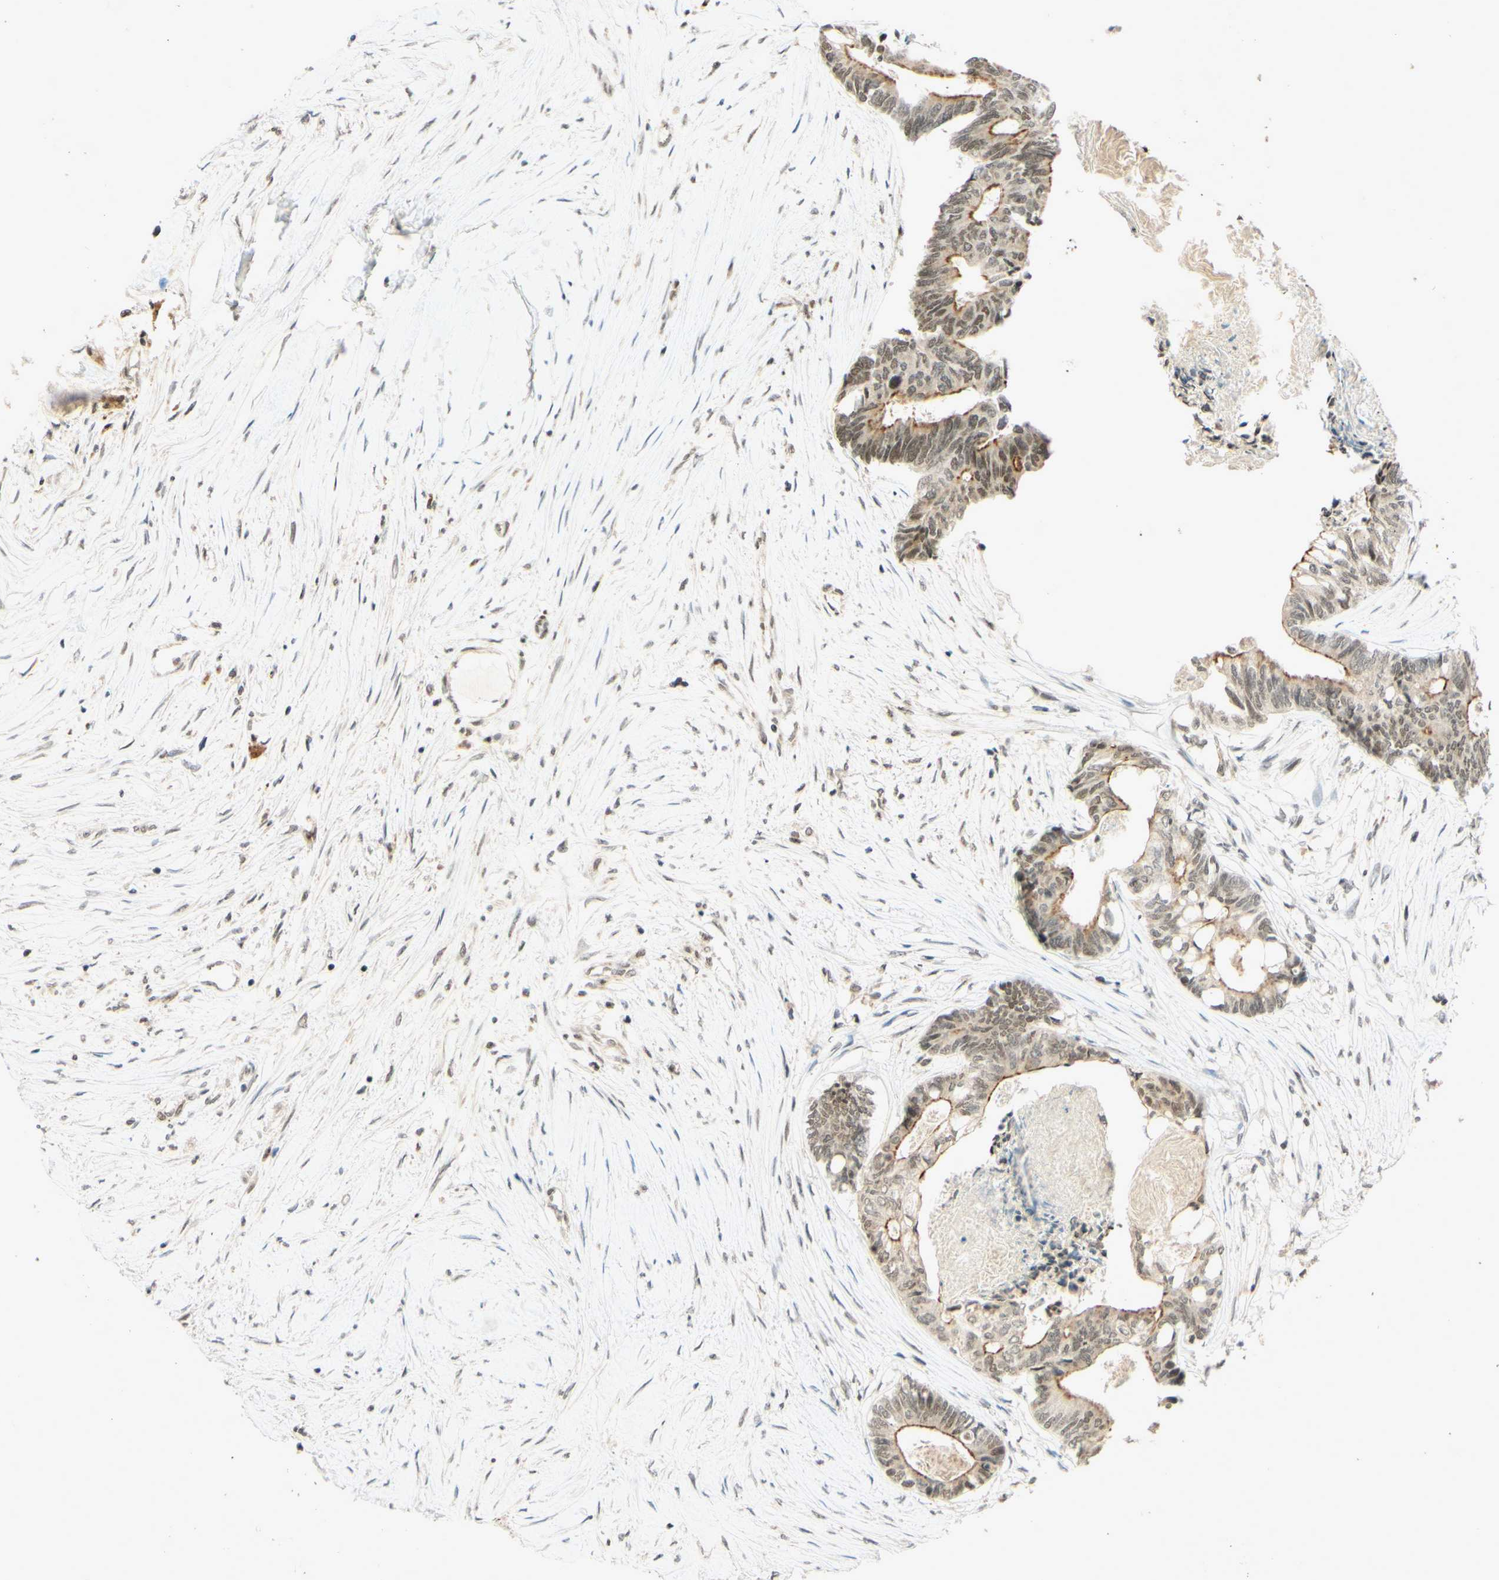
{"staining": {"intensity": "moderate", "quantity": ">75%", "location": "cytoplasmic/membranous,nuclear"}, "tissue": "colorectal cancer", "cell_type": "Tumor cells", "image_type": "cancer", "snomed": [{"axis": "morphology", "description": "Adenocarcinoma, NOS"}, {"axis": "topography", "description": "Rectum"}], "caption": "Tumor cells demonstrate medium levels of moderate cytoplasmic/membranous and nuclear staining in approximately >75% of cells in colorectal adenocarcinoma.", "gene": "SMARCB1", "patient": {"sex": "male", "age": 63}}